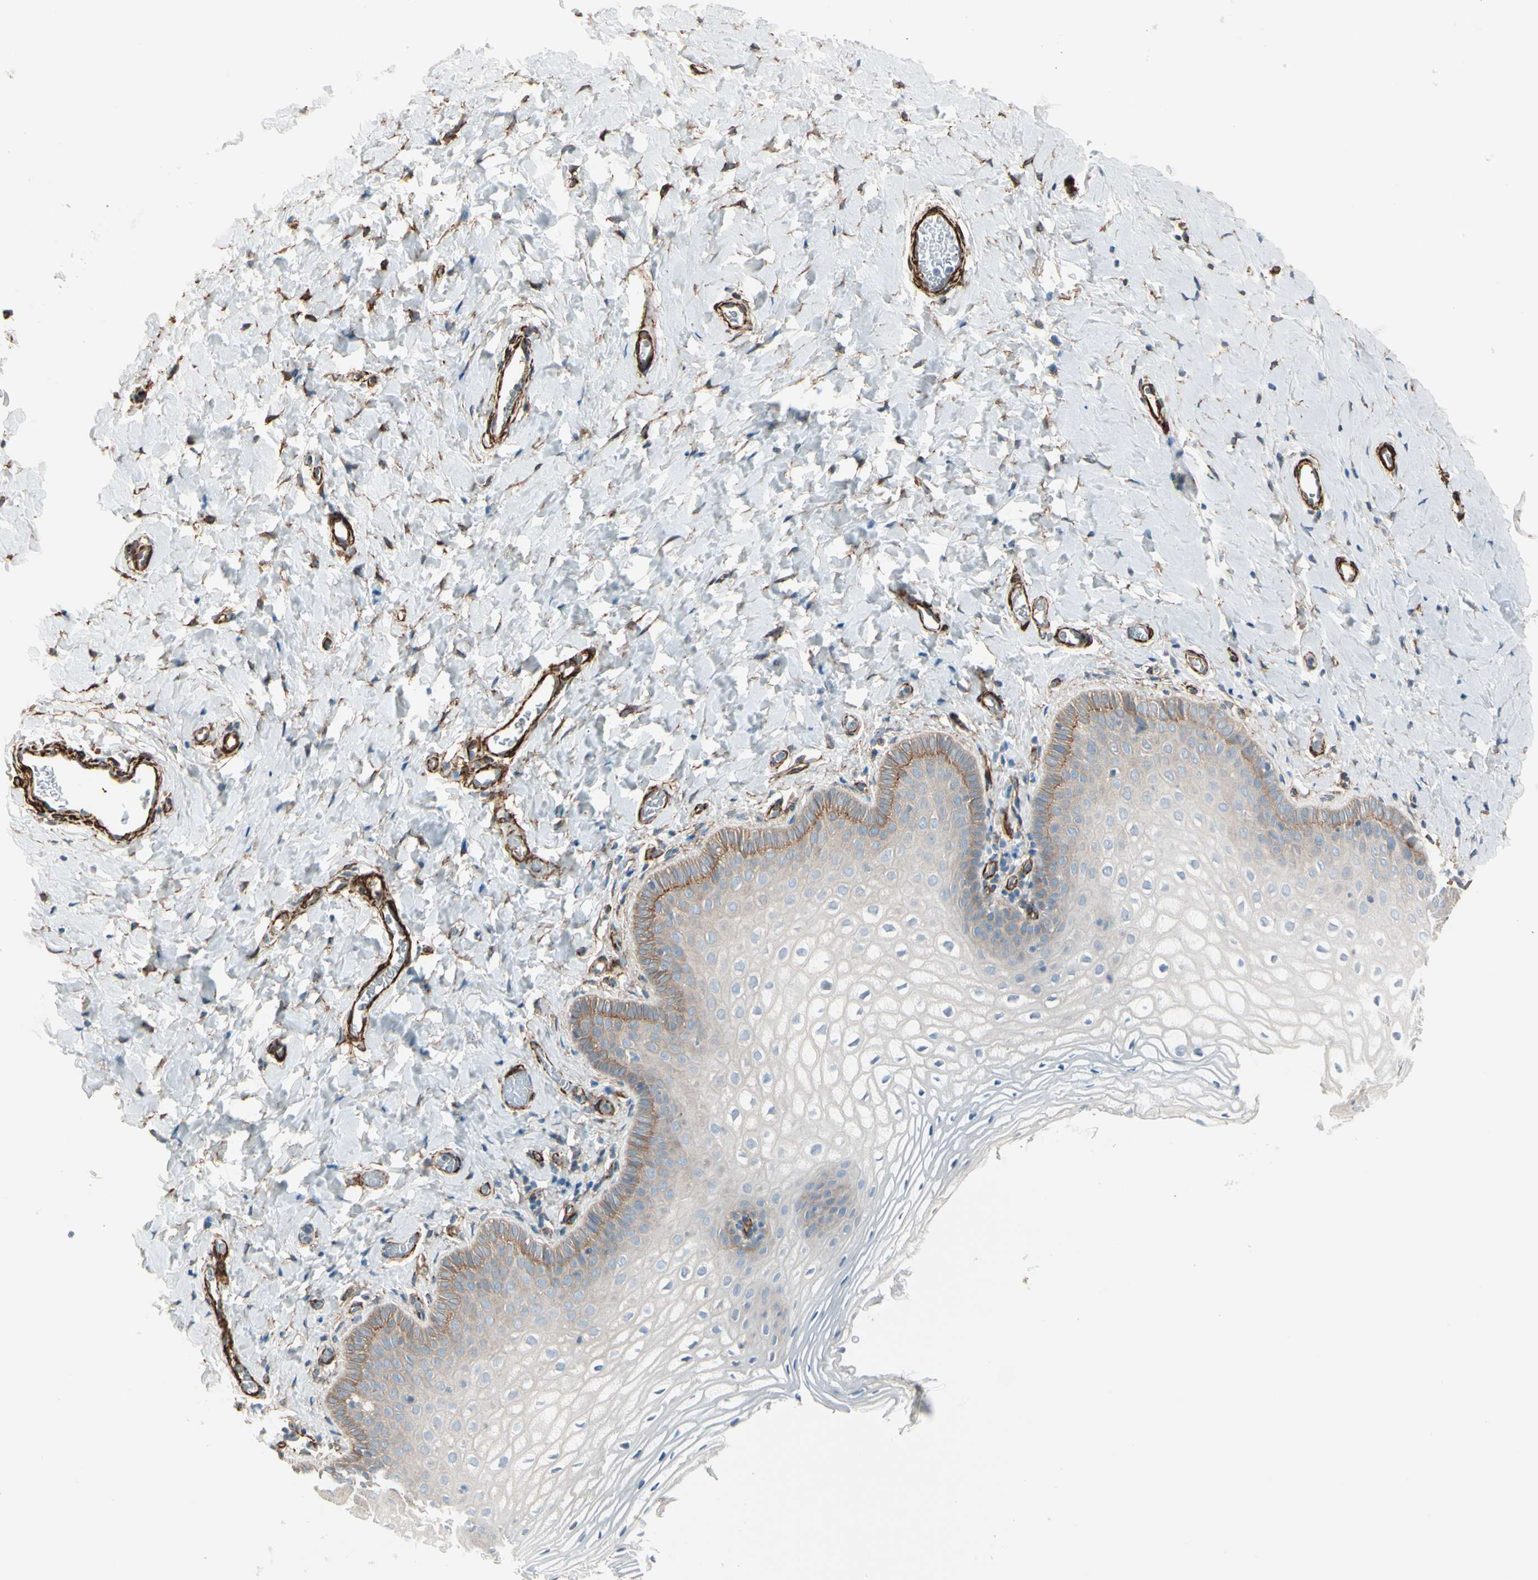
{"staining": {"intensity": "weak", "quantity": "<25%", "location": "cytoplasmic/membranous"}, "tissue": "vagina", "cell_type": "Squamous epithelial cells", "image_type": "normal", "snomed": [{"axis": "morphology", "description": "Normal tissue, NOS"}, {"axis": "topography", "description": "Vagina"}], "caption": "Squamous epithelial cells show no significant protein expression in normal vagina. (DAB immunohistochemistry with hematoxylin counter stain).", "gene": "CALD1", "patient": {"sex": "female", "age": 55}}